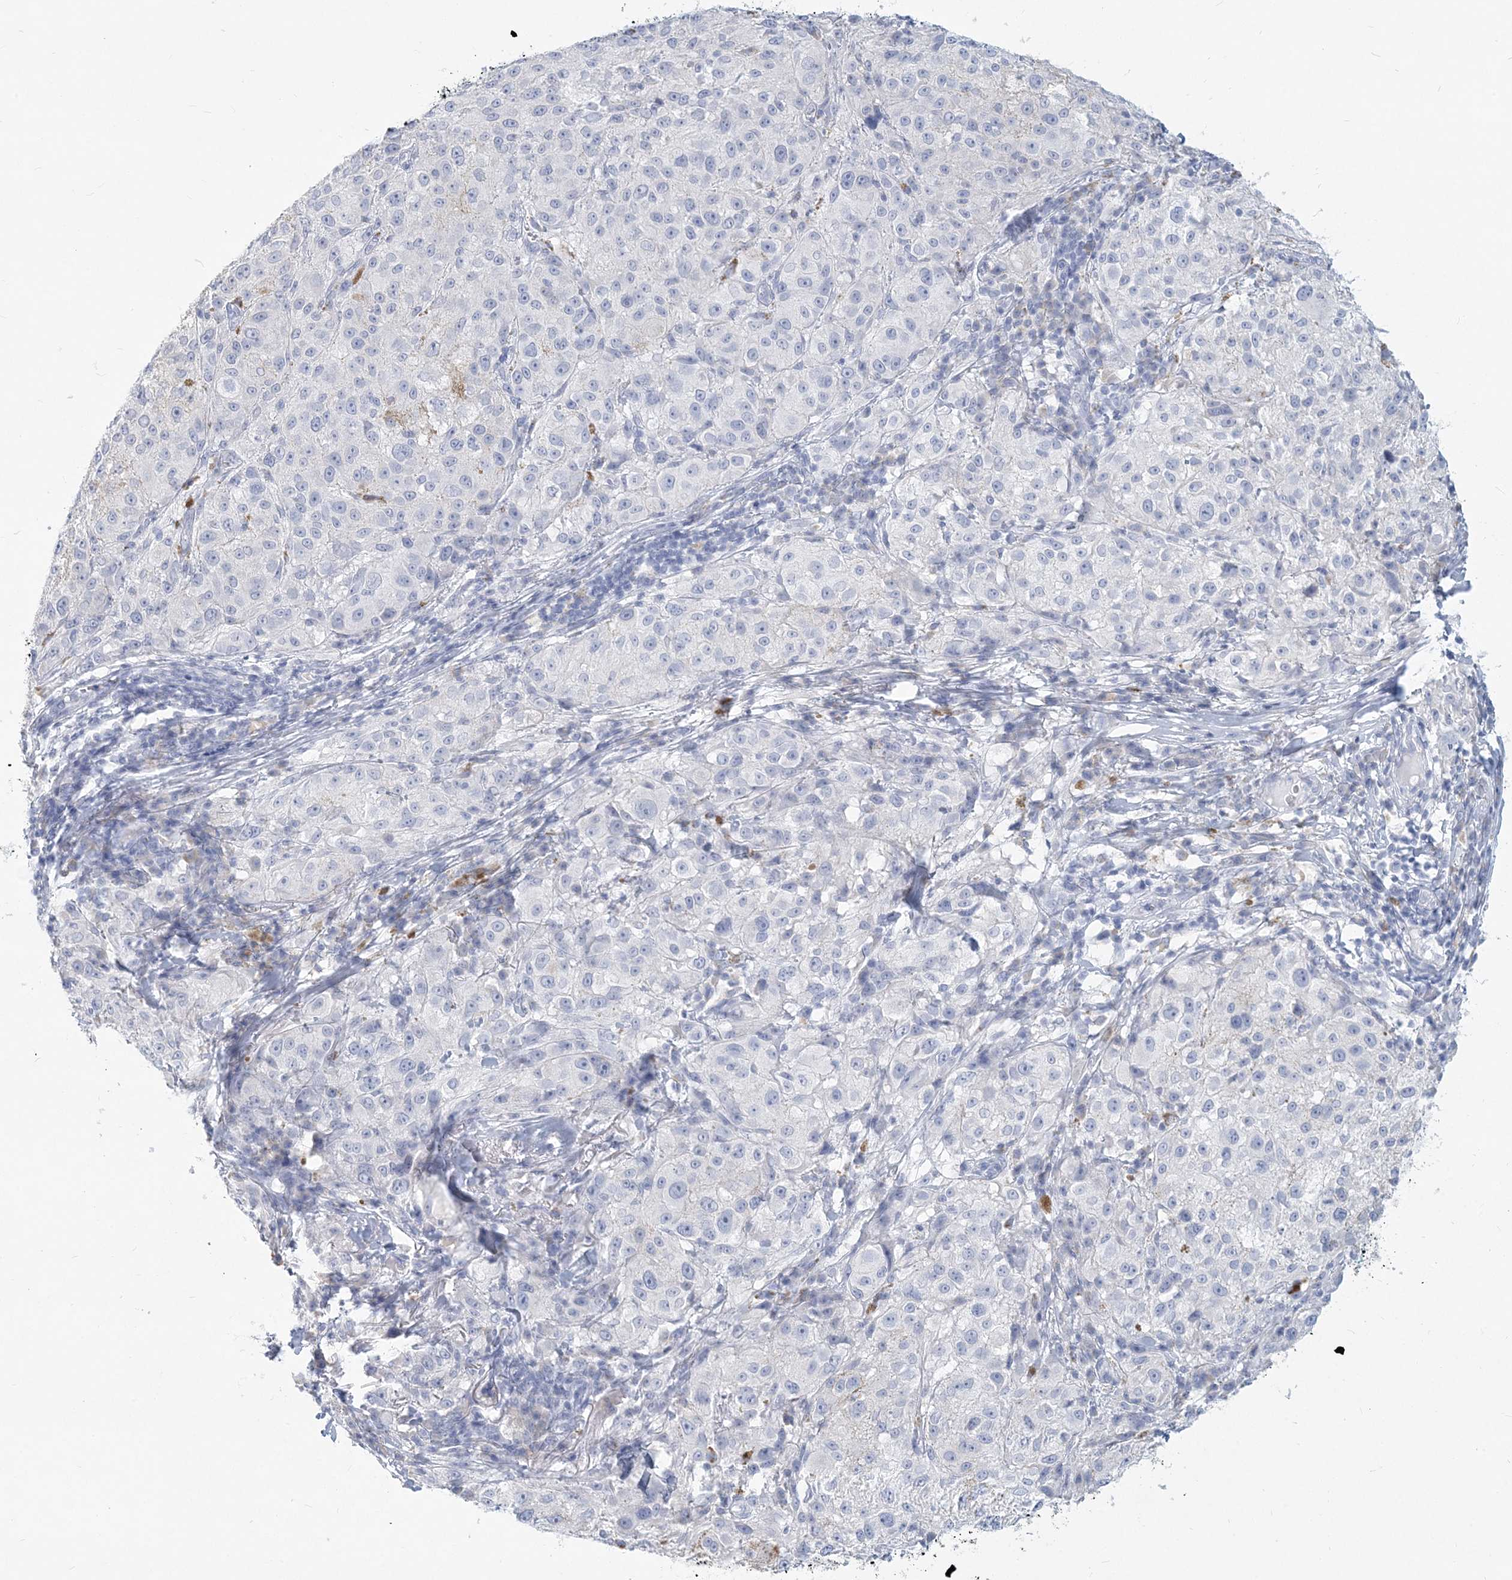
{"staining": {"intensity": "negative", "quantity": "none", "location": "none"}, "tissue": "melanoma", "cell_type": "Tumor cells", "image_type": "cancer", "snomed": [{"axis": "morphology", "description": "Necrosis, NOS"}, {"axis": "morphology", "description": "Malignant melanoma, NOS"}, {"axis": "topography", "description": "Skin"}], "caption": "An immunohistochemistry histopathology image of malignant melanoma is shown. There is no staining in tumor cells of malignant melanoma.", "gene": "CSN1S1", "patient": {"sex": "female", "age": 87}}